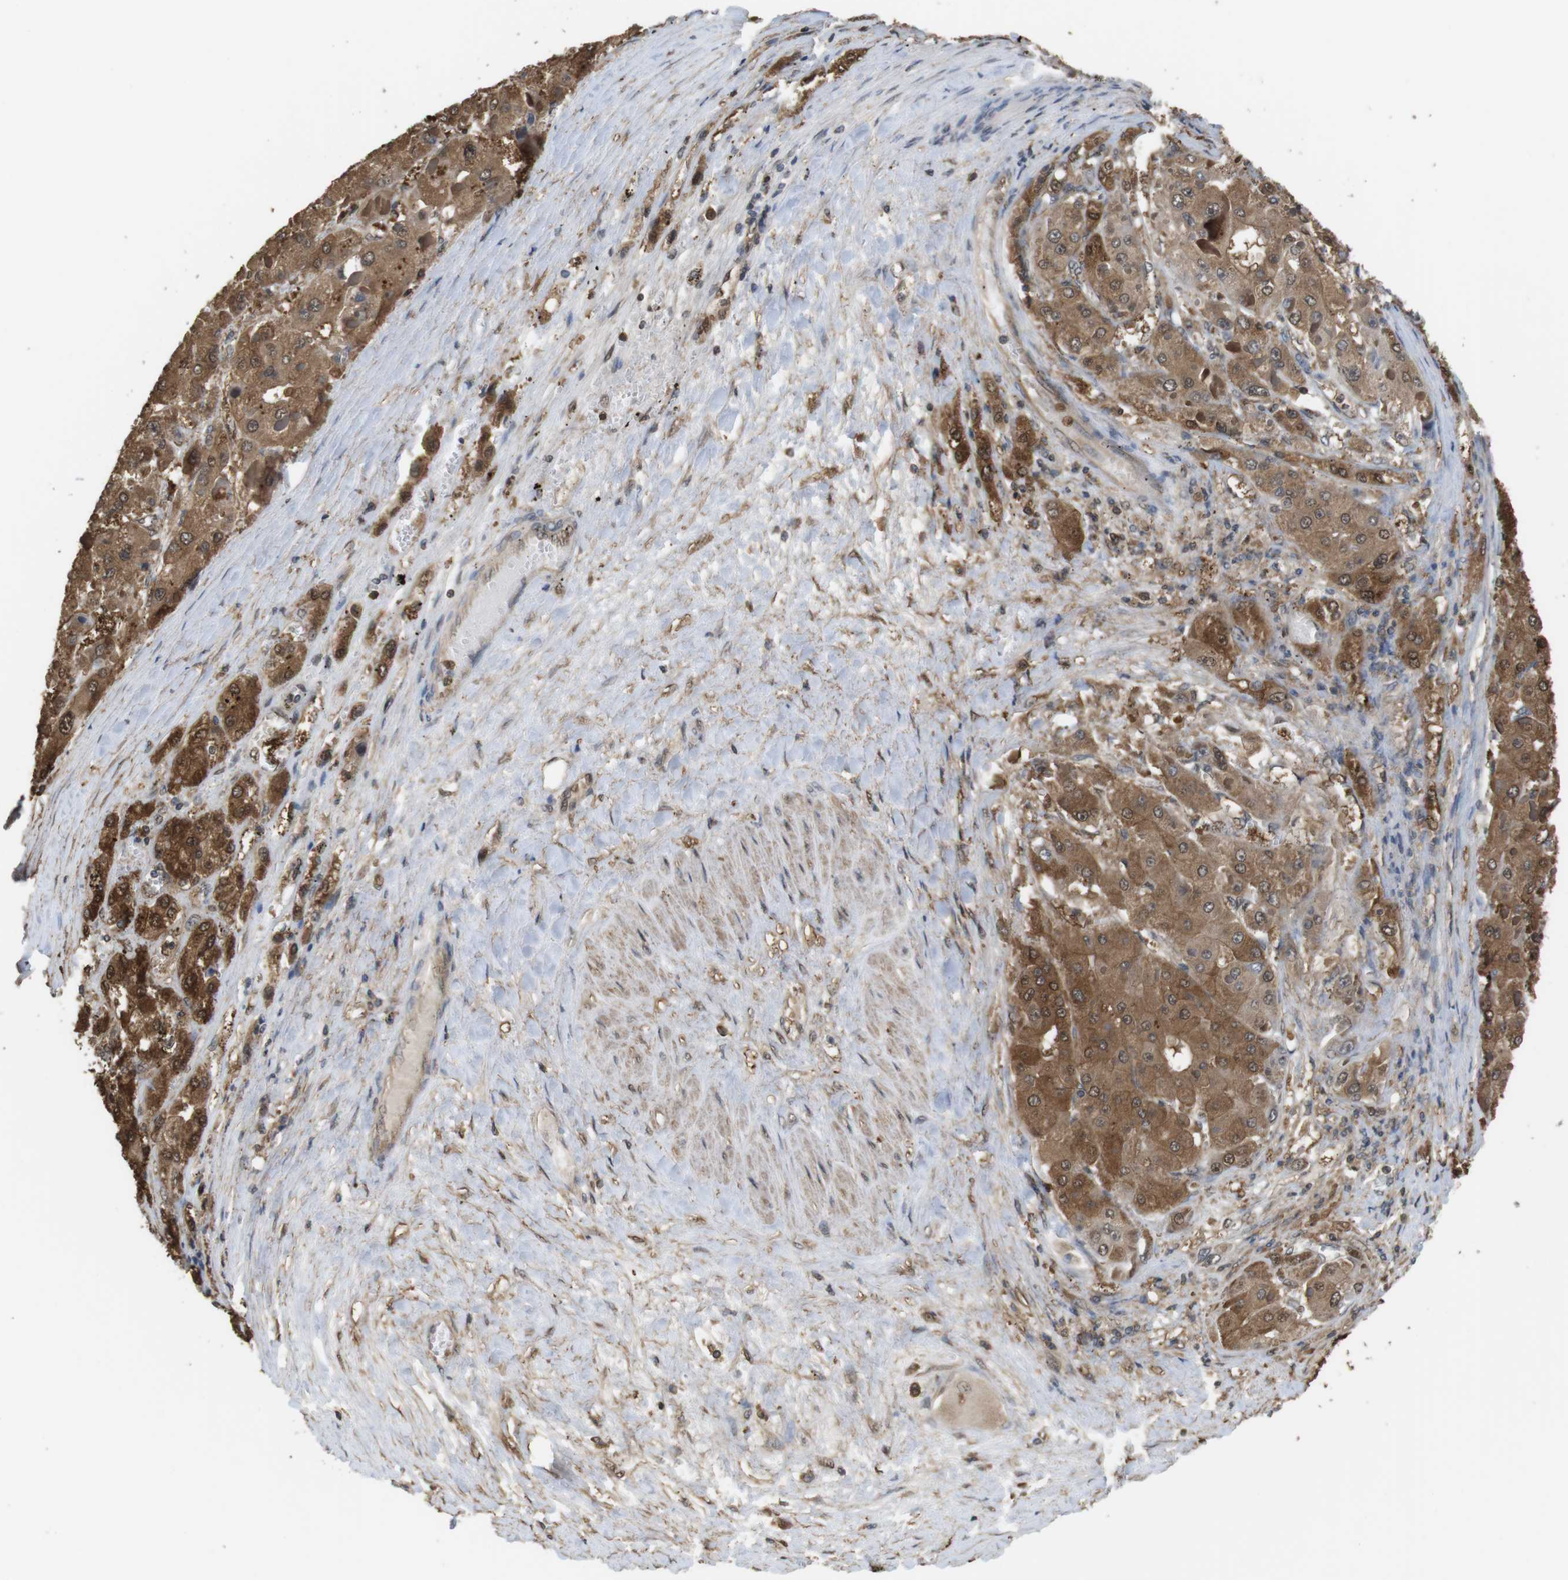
{"staining": {"intensity": "moderate", "quantity": ">75%", "location": "cytoplasmic/membranous,nuclear"}, "tissue": "liver cancer", "cell_type": "Tumor cells", "image_type": "cancer", "snomed": [{"axis": "morphology", "description": "Carcinoma, Hepatocellular, NOS"}, {"axis": "topography", "description": "Liver"}], "caption": "Brown immunohistochemical staining in liver cancer (hepatocellular carcinoma) reveals moderate cytoplasmic/membranous and nuclear staining in approximately >75% of tumor cells.", "gene": "LDHA", "patient": {"sex": "female", "age": 73}}